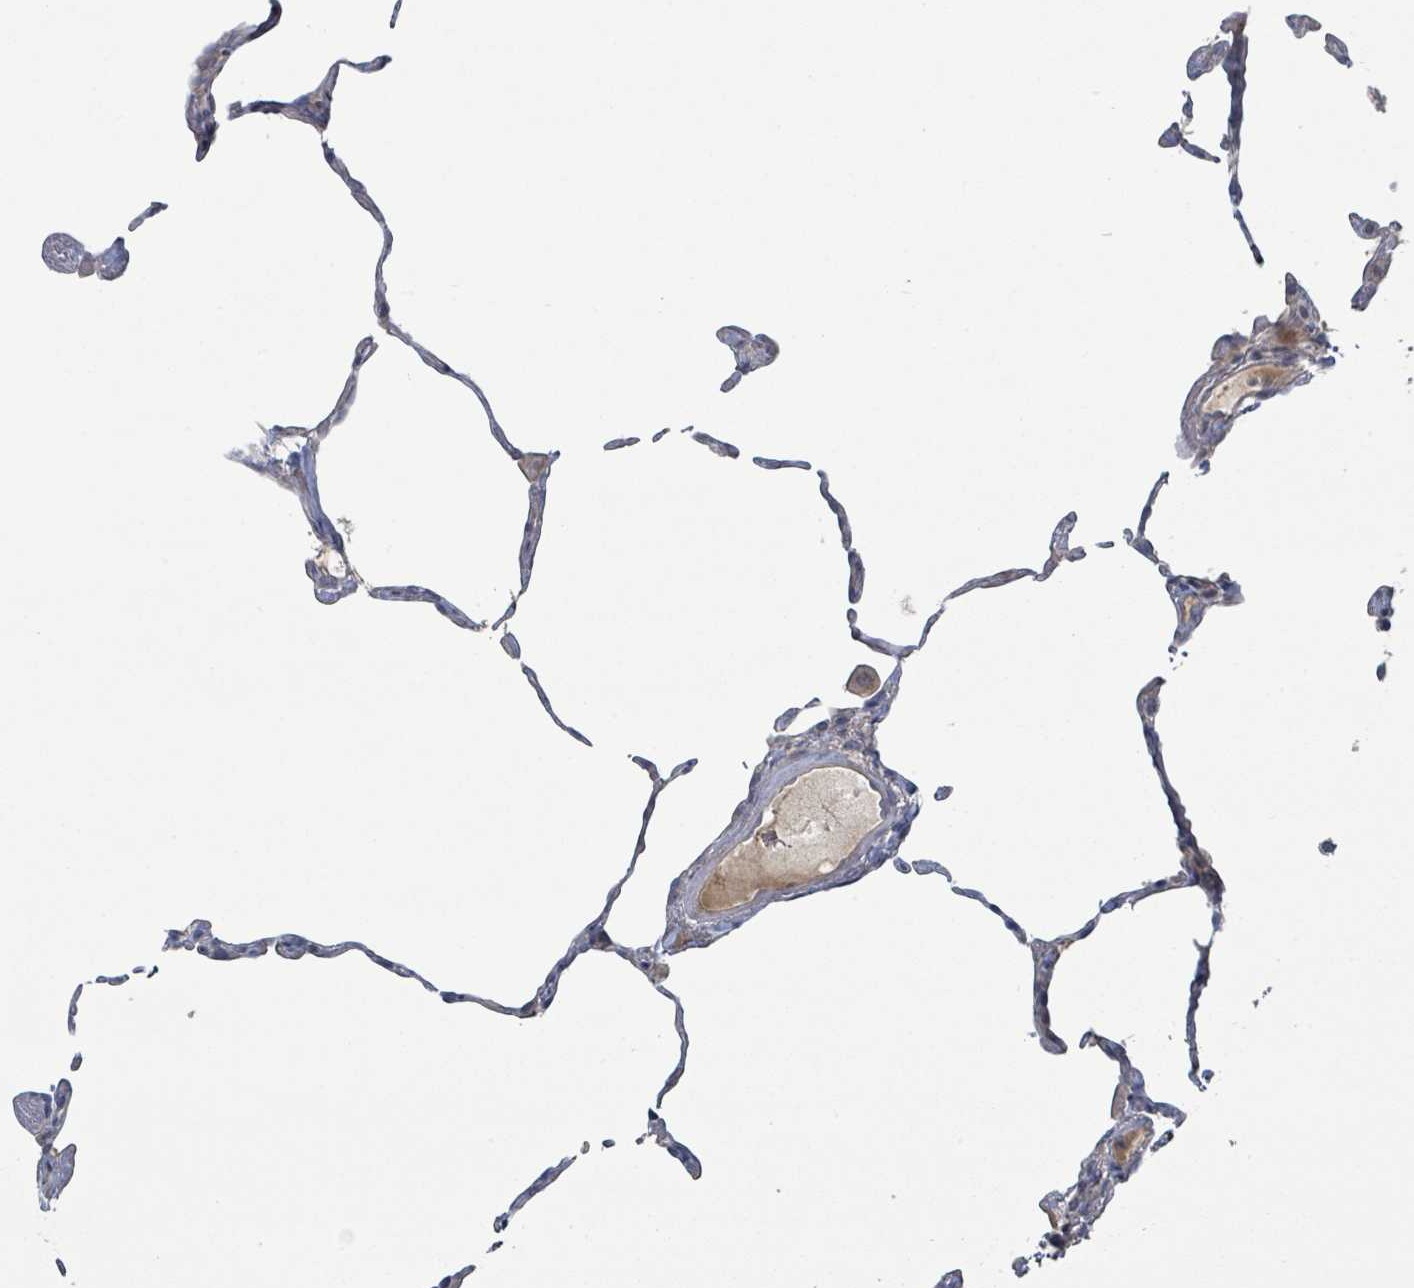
{"staining": {"intensity": "negative", "quantity": "none", "location": "none"}, "tissue": "lung", "cell_type": "Alveolar cells", "image_type": "normal", "snomed": [{"axis": "morphology", "description": "Normal tissue, NOS"}, {"axis": "topography", "description": "Lung"}], "caption": "Immunohistochemistry photomicrograph of unremarkable human lung stained for a protein (brown), which displays no staining in alveolar cells. (Stains: DAB (3,3'-diaminobenzidine) immunohistochemistry with hematoxylin counter stain, Microscopy: brightfield microscopy at high magnification).", "gene": "COL5A3", "patient": {"sex": "female", "age": 57}}